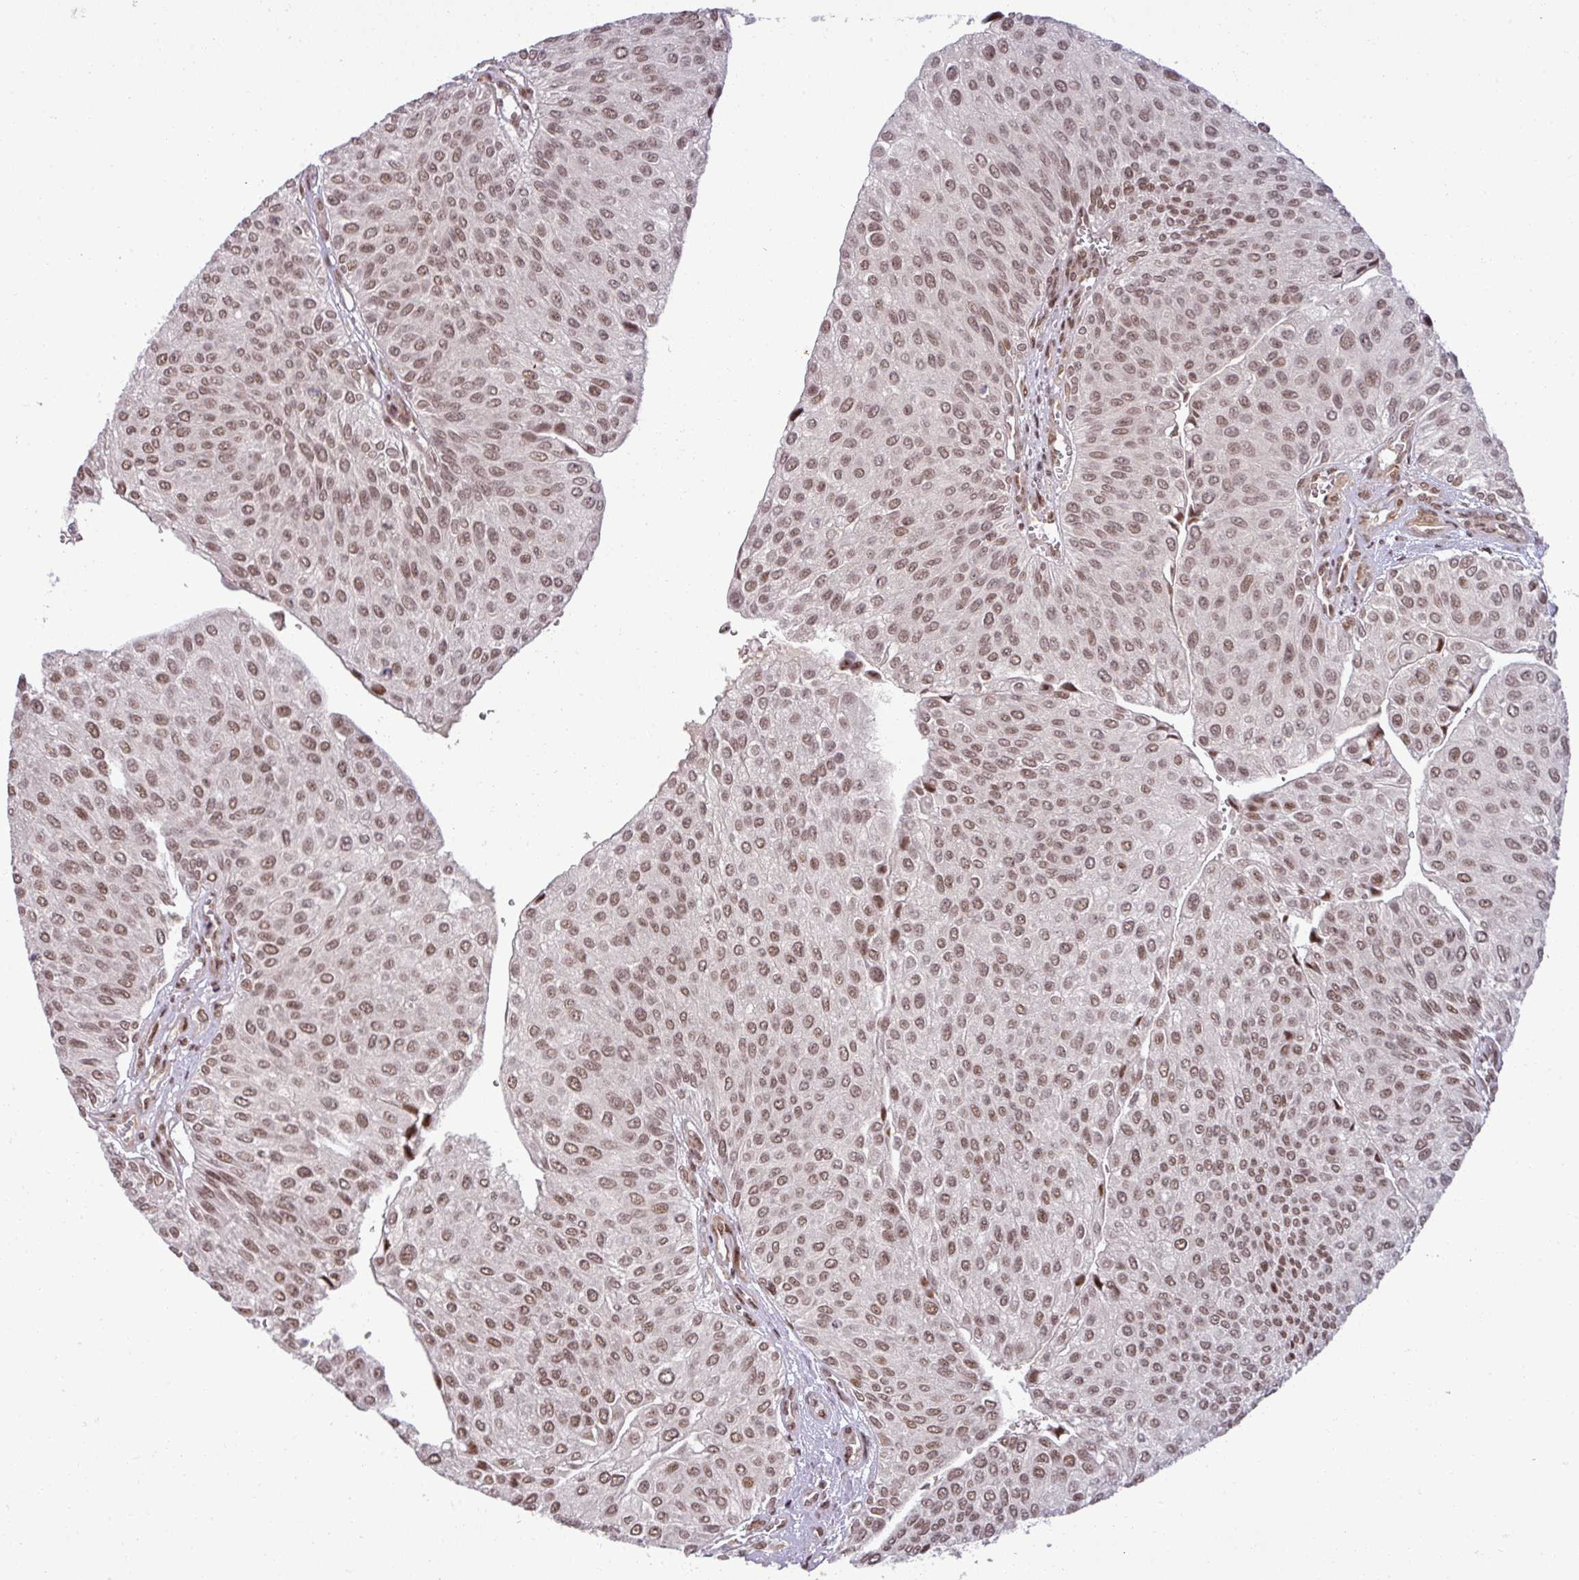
{"staining": {"intensity": "moderate", "quantity": ">75%", "location": "nuclear"}, "tissue": "urothelial cancer", "cell_type": "Tumor cells", "image_type": "cancer", "snomed": [{"axis": "morphology", "description": "Urothelial carcinoma, NOS"}, {"axis": "topography", "description": "Urinary bladder"}], "caption": "Immunohistochemistry (IHC) staining of transitional cell carcinoma, which shows medium levels of moderate nuclear positivity in approximately >75% of tumor cells indicating moderate nuclear protein positivity. The staining was performed using DAB (brown) for protein detection and nuclei were counterstained in hematoxylin (blue).", "gene": "PTPN20", "patient": {"sex": "male", "age": 67}}